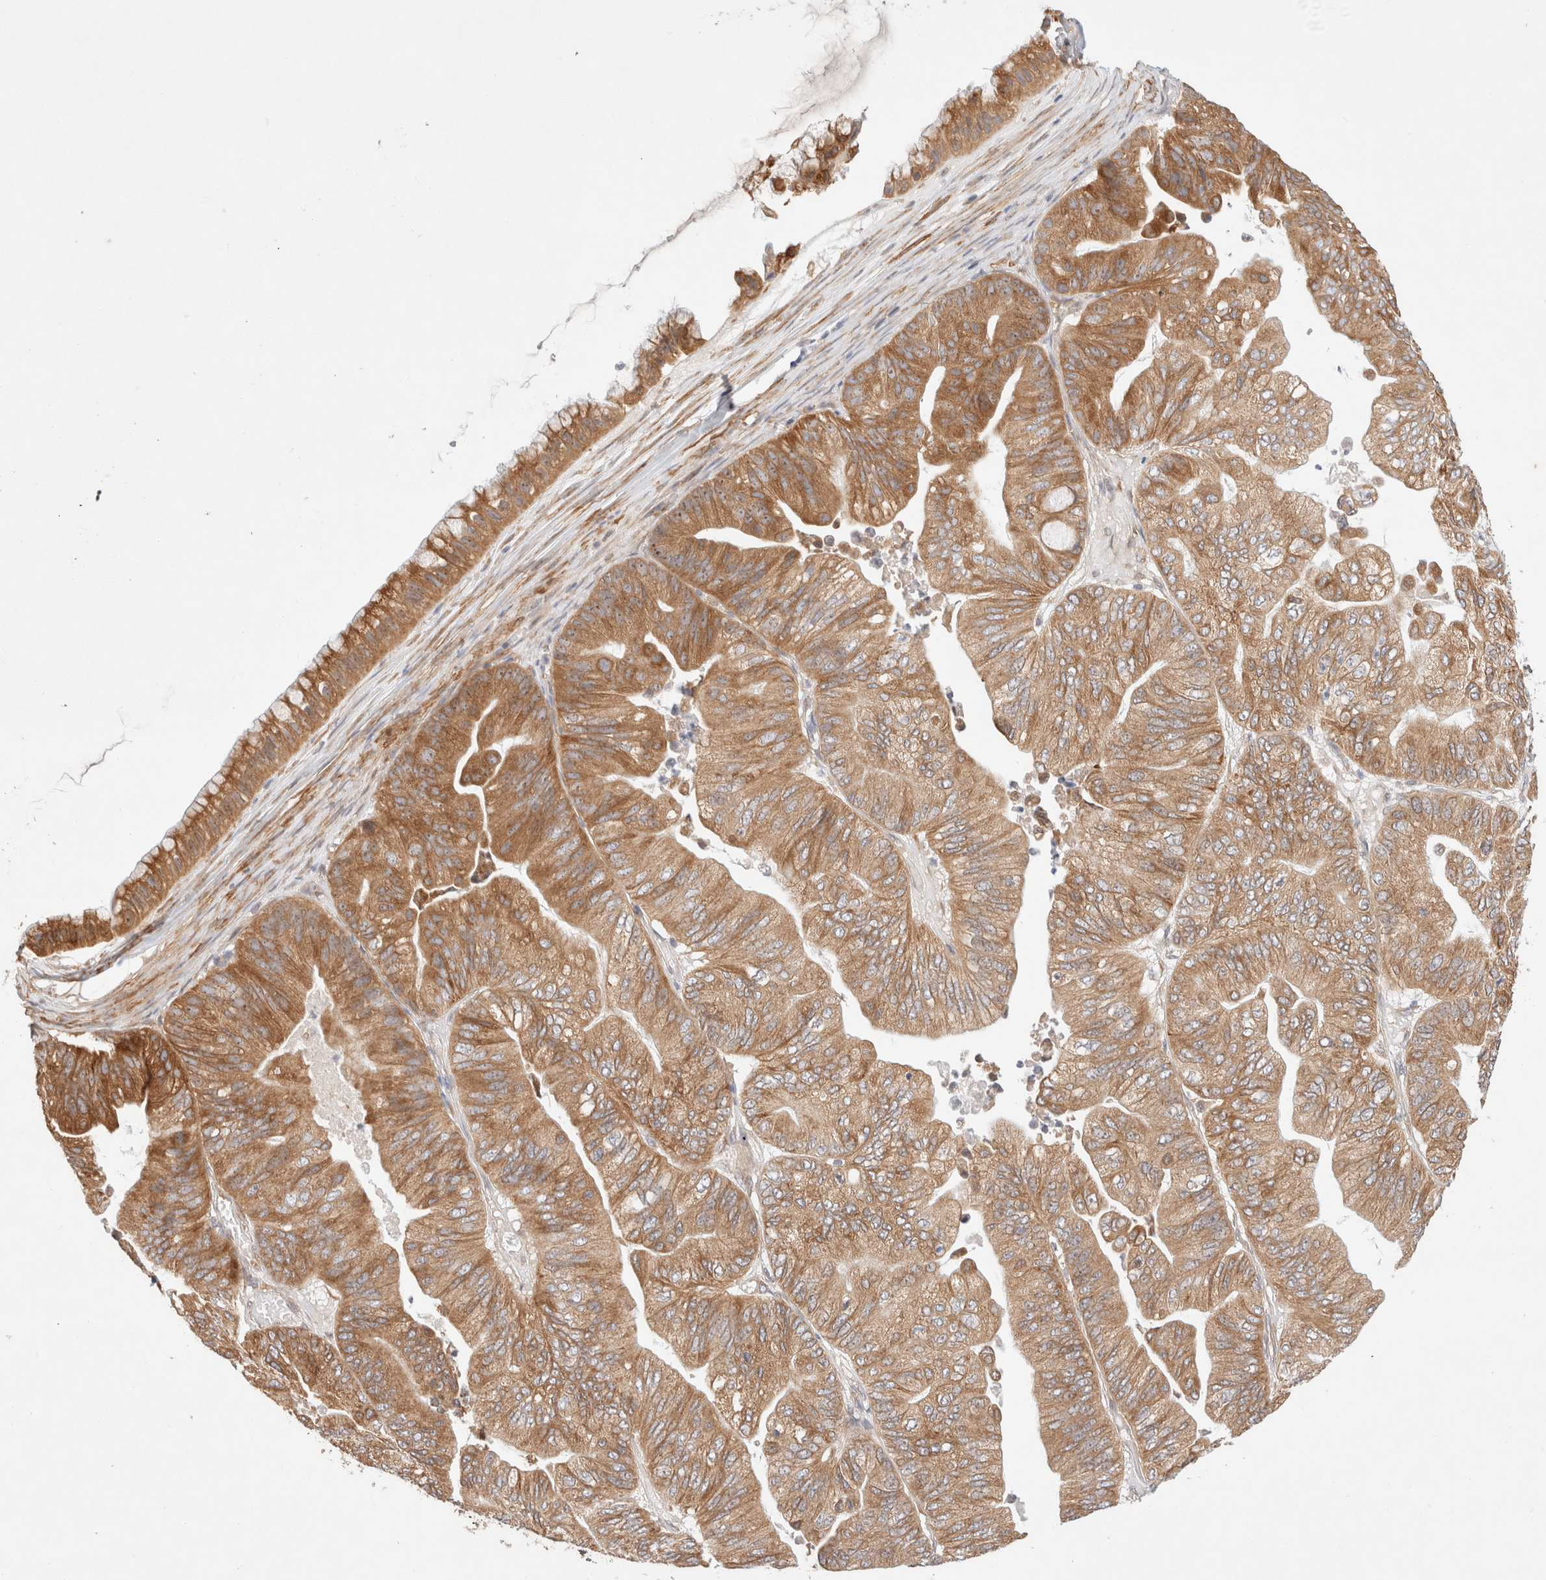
{"staining": {"intensity": "moderate", "quantity": ">75%", "location": "cytoplasmic/membranous,nuclear"}, "tissue": "ovarian cancer", "cell_type": "Tumor cells", "image_type": "cancer", "snomed": [{"axis": "morphology", "description": "Cystadenocarcinoma, mucinous, NOS"}, {"axis": "topography", "description": "Ovary"}], "caption": "Immunohistochemical staining of ovarian cancer demonstrates moderate cytoplasmic/membranous and nuclear protein positivity in about >75% of tumor cells. (DAB (3,3'-diaminobenzidine) IHC with brightfield microscopy, high magnification).", "gene": "RRP15", "patient": {"sex": "female", "age": 61}}